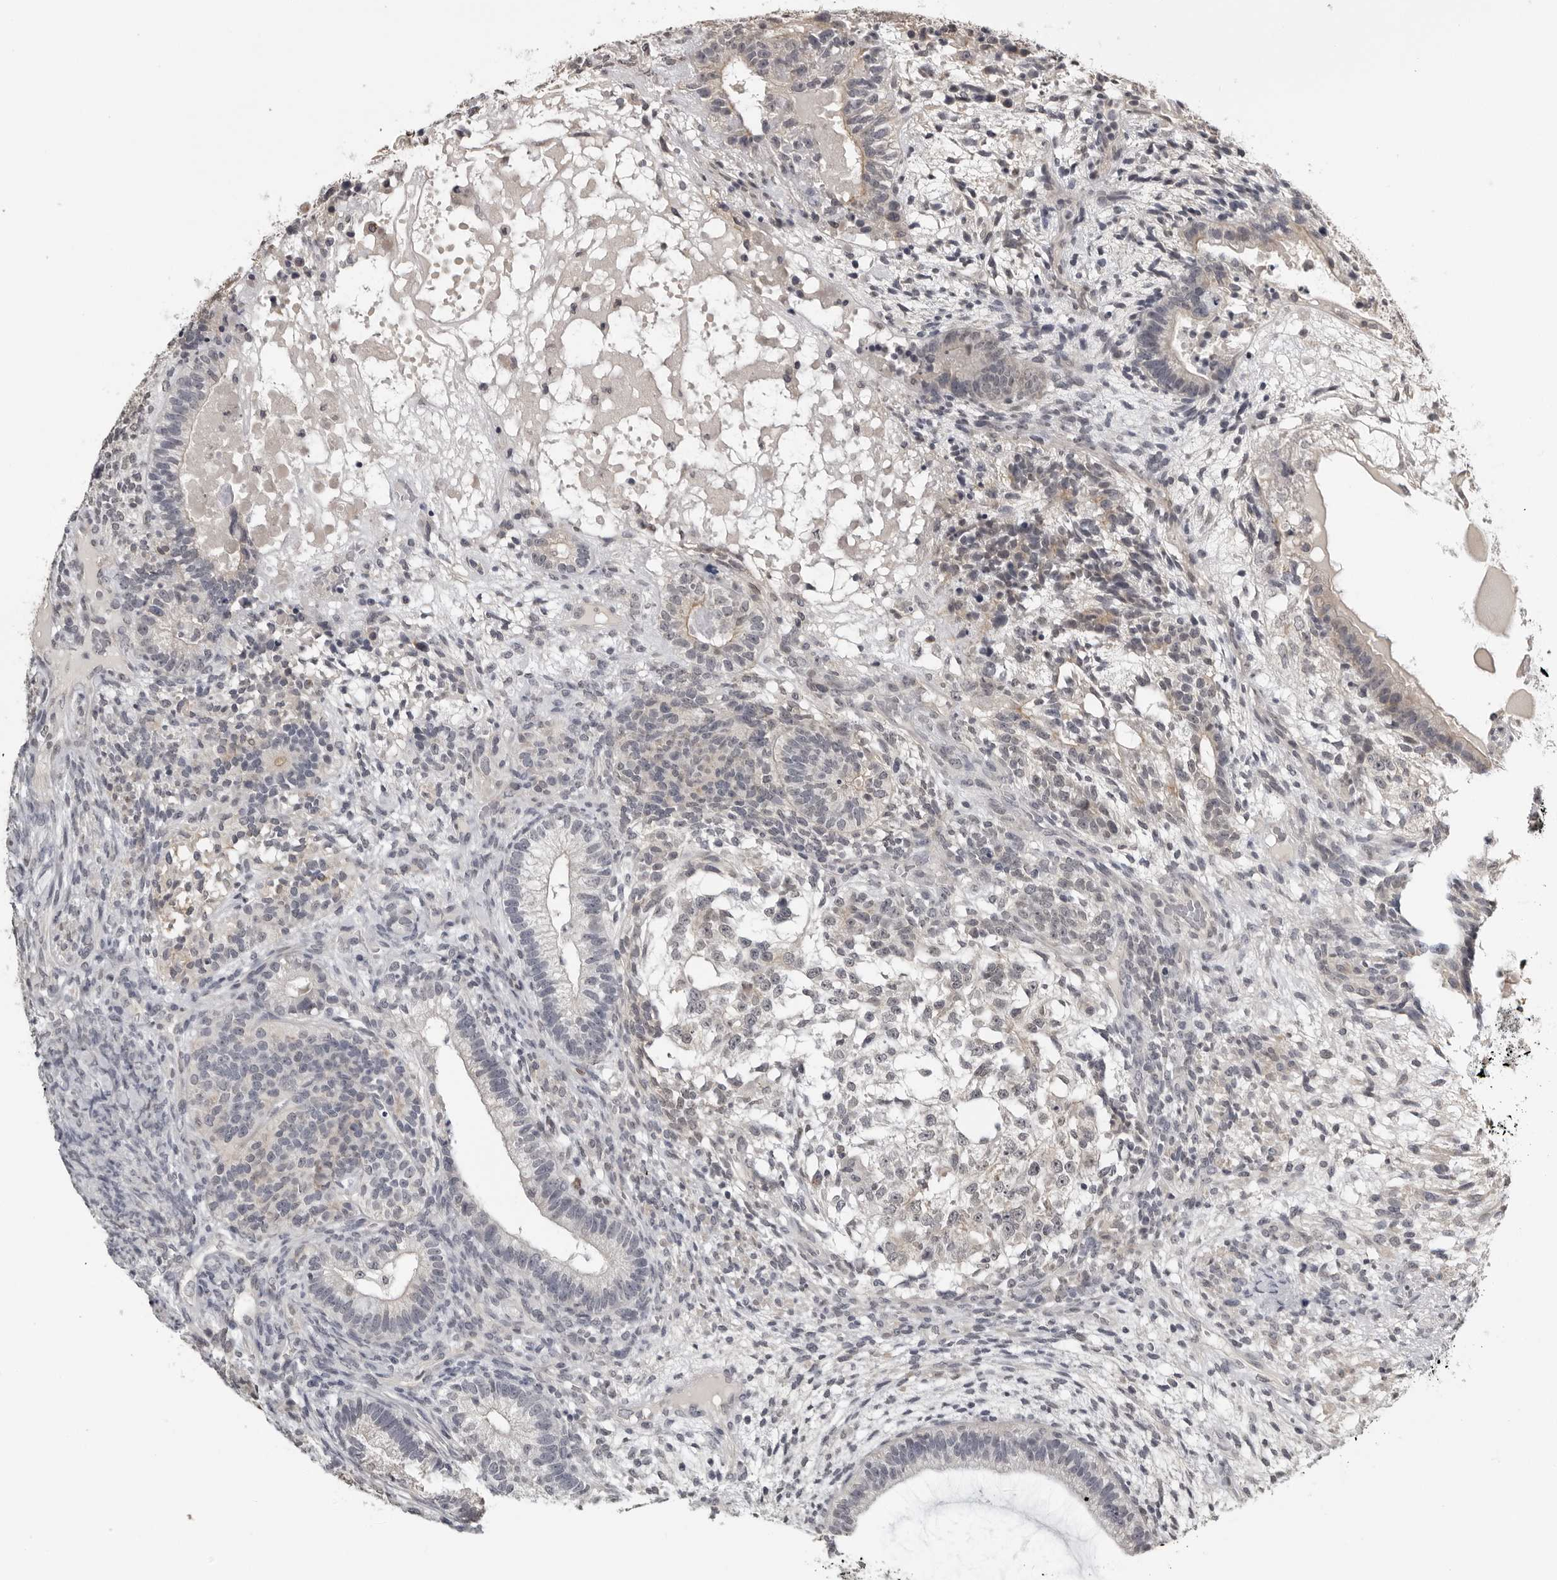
{"staining": {"intensity": "negative", "quantity": "none", "location": "none"}, "tissue": "testis cancer", "cell_type": "Tumor cells", "image_type": "cancer", "snomed": [{"axis": "morphology", "description": "Seminoma, NOS"}, {"axis": "morphology", "description": "Carcinoma, Embryonal, NOS"}, {"axis": "topography", "description": "Testis"}], "caption": "Protein analysis of testis cancer demonstrates no significant positivity in tumor cells.", "gene": "PRRX2", "patient": {"sex": "male", "age": 28}}